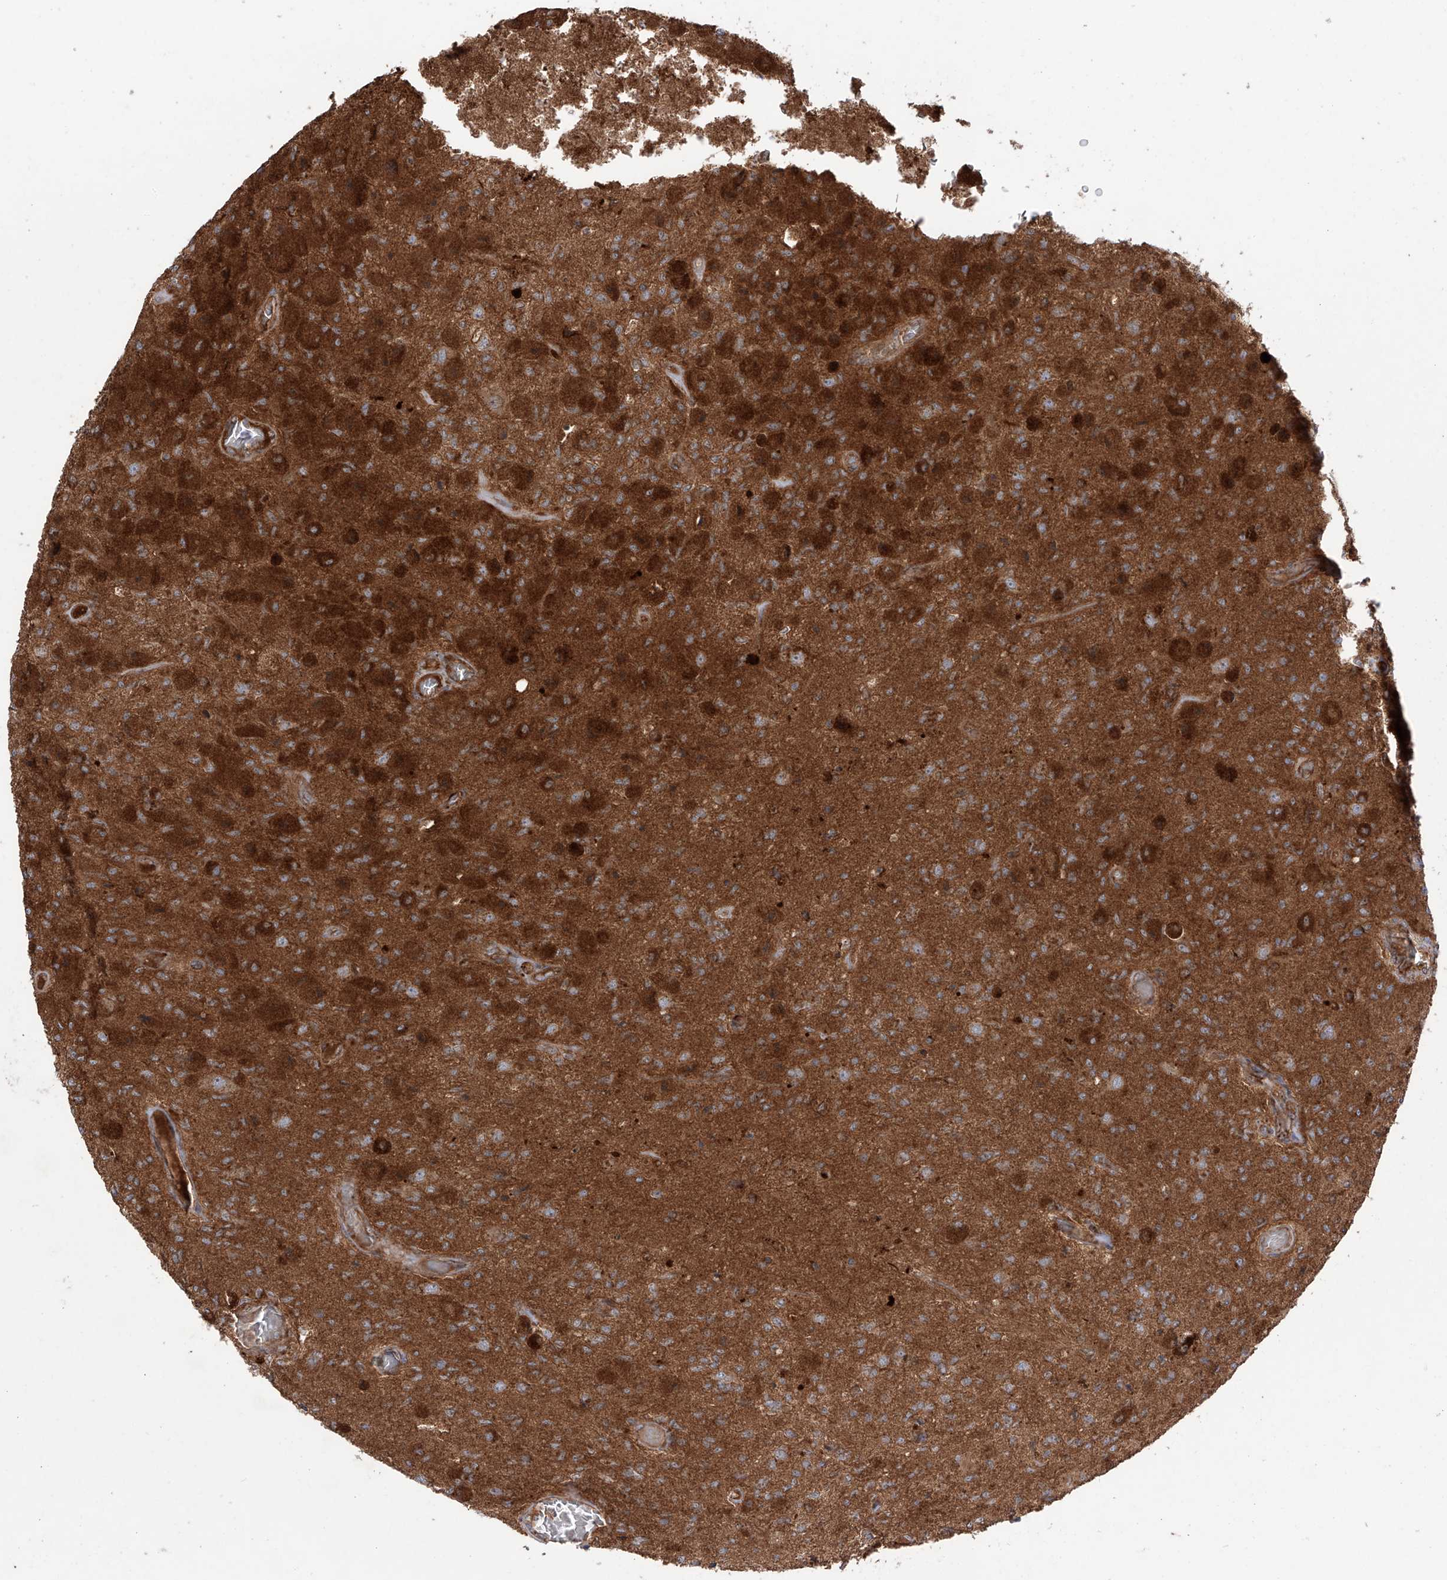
{"staining": {"intensity": "strong", "quantity": ">75%", "location": "cytoplasmic/membranous"}, "tissue": "glioma", "cell_type": "Tumor cells", "image_type": "cancer", "snomed": [{"axis": "morphology", "description": "Normal tissue, NOS"}, {"axis": "morphology", "description": "Glioma, malignant, High grade"}, {"axis": "topography", "description": "Cerebral cortex"}], "caption": "Strong cytoplasmic/membranous positivity is present in approximately >75% of tumor cells in glioma.", "gene": "YKT6", "patient": {"sex": "male", "age": 77}}